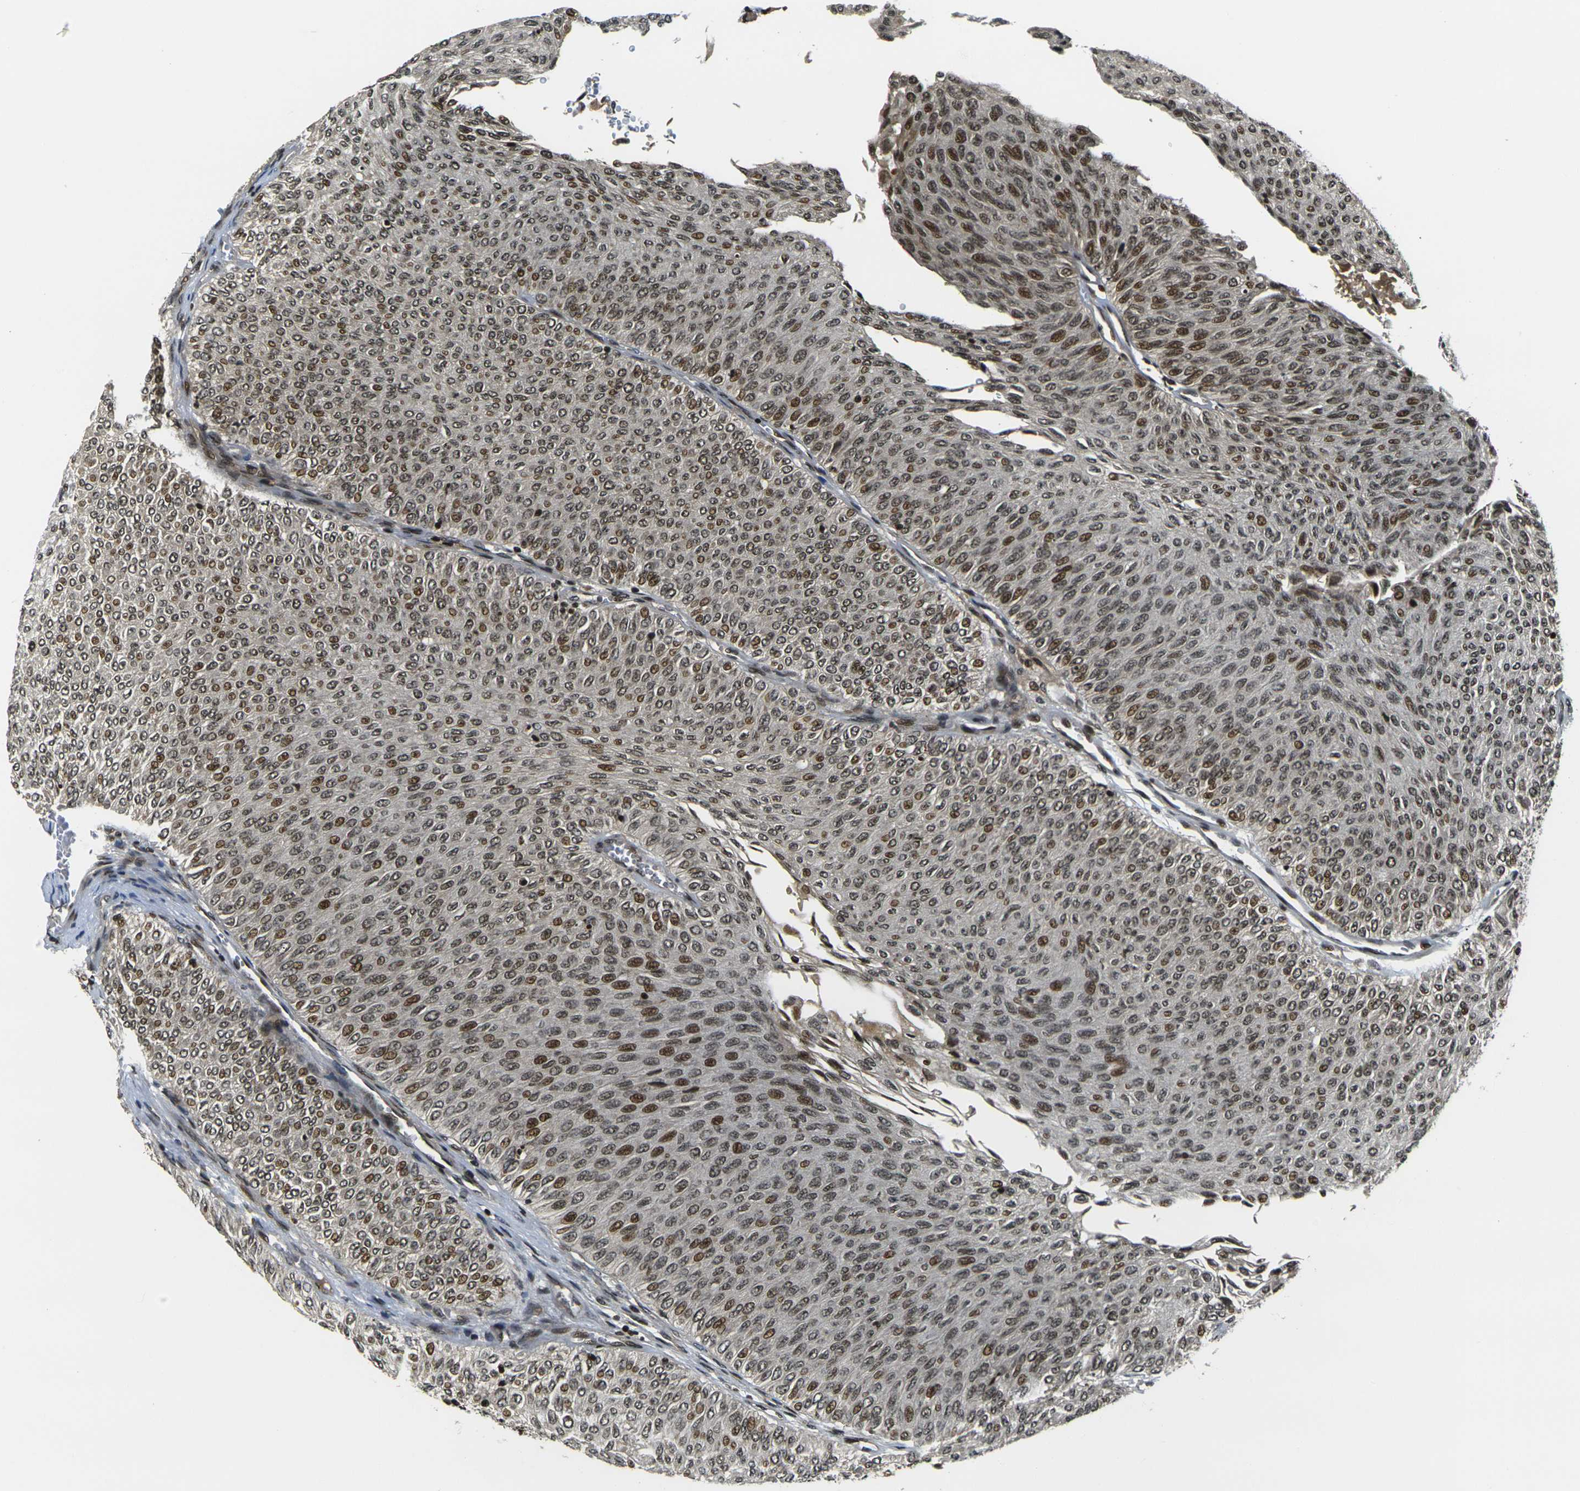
{"staining": {"intensity": "strong", "quantity": ">75%", "location": "cytoplasmic/membranous,nuclear"}, "tissue": "urothelial cancer", "cell_type": "Tumor cells", "image_type": "cancer", "snomed": [{"axis": "morphology", "description": "Urothelial carcinoma, Low grade"}, {"axis": "topography", "description": "Urinary bladder"}], "caption": "A histopathology image of urothelial cancer stained for a protein exhibits strong cytoplasmic/membranous and nuclear brown staining in tumor cells.", "gene": "ACTL6A", "patient": {"sex": "male", "age": 78}}